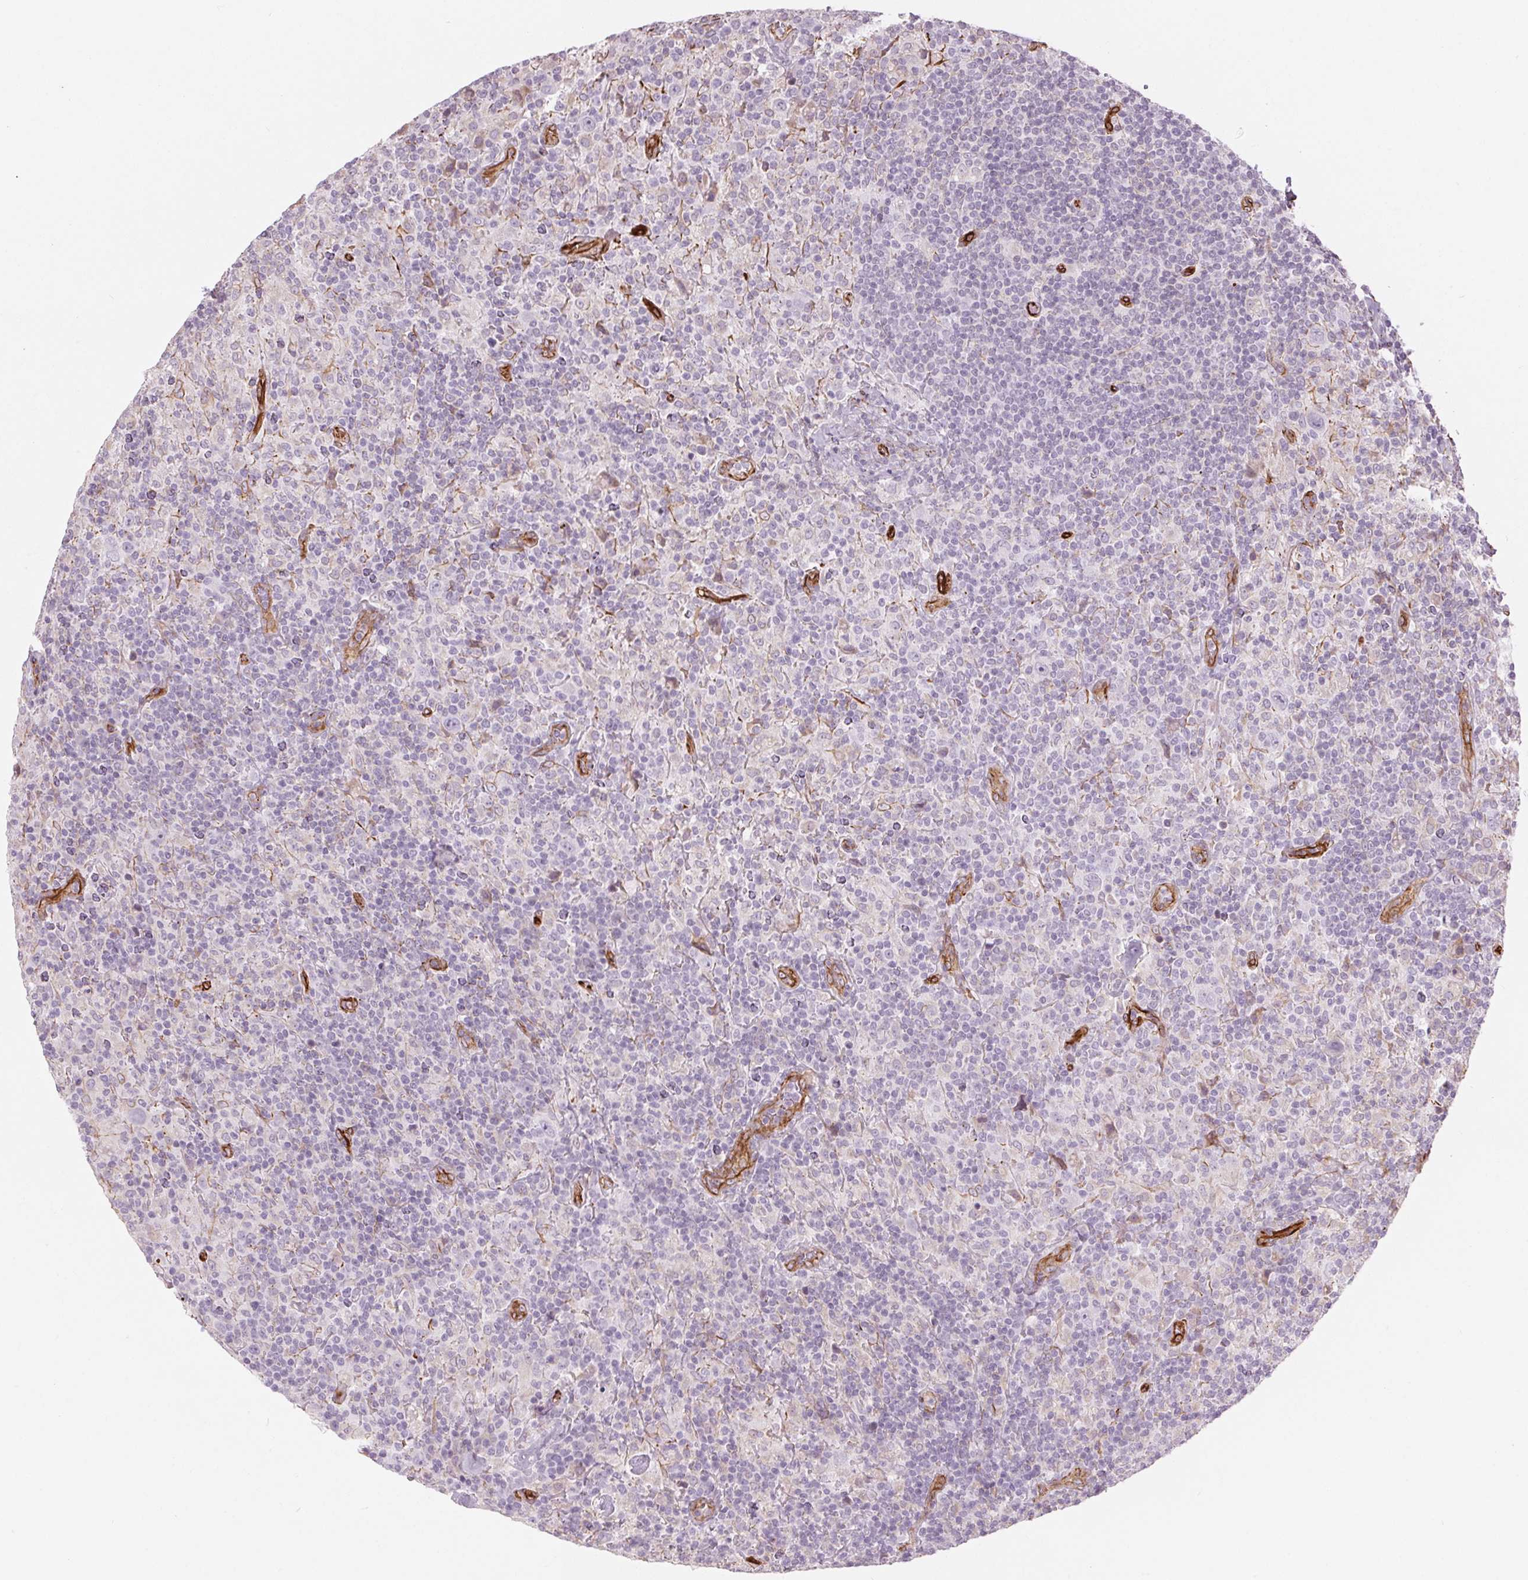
{"staining": {"intensity": "negative", "quantity": "none", "location": "none"}, "tissue": "lymphoma", "cell_type": "Tumor cells", "image_type": "cancer", "snomed": [{"axis": "morphology", "description": "Hodgkin's disease, NOS"}, {"axis": "topography", "description": "Lymph node"}], "caption": "IHC photomicrograph of neoplastic tissue: human lymphoma stained with DAB exhibits no significant protein expression in tumor cells.", "gene": "CLPS", "patient": {"sex": "male", "age": 70}}